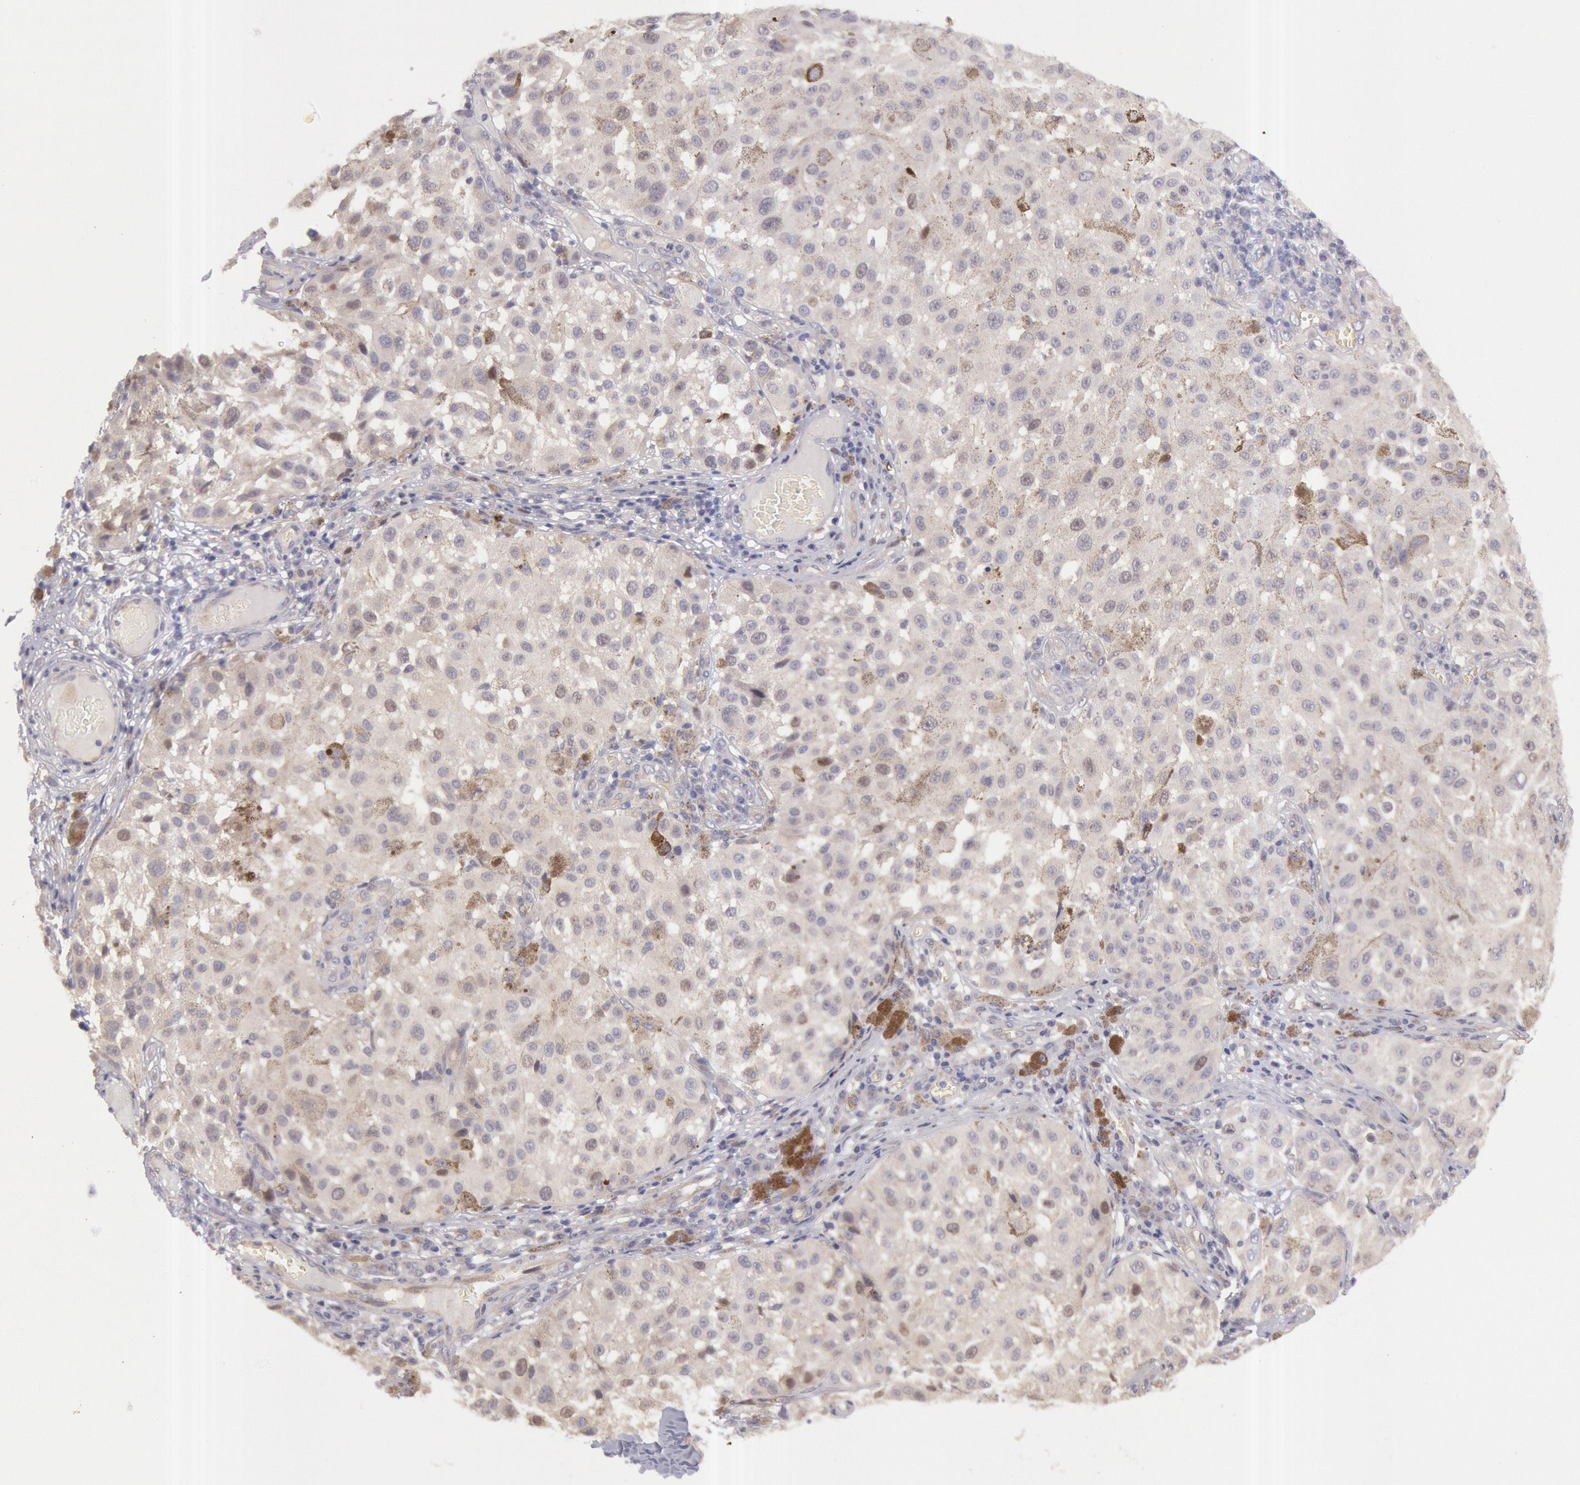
{"staining": {"intensity": "negative", "quantity": "none", "location": "none"}, "tissue": "melanoma", "cell_type": "Tumor cells", "image_type": "cancer", "snomed": [{"axis": "morphology", "description": "Malignant melanoma, NOS"}, {"axis": "topography", "description": "Skin"}], "caption": "Immunohistochemistry (IHC) of melanoma shows no expression in tumor cells.", "gene": "AMOTL1", "patient": {"sex": "female", "age": 64}}